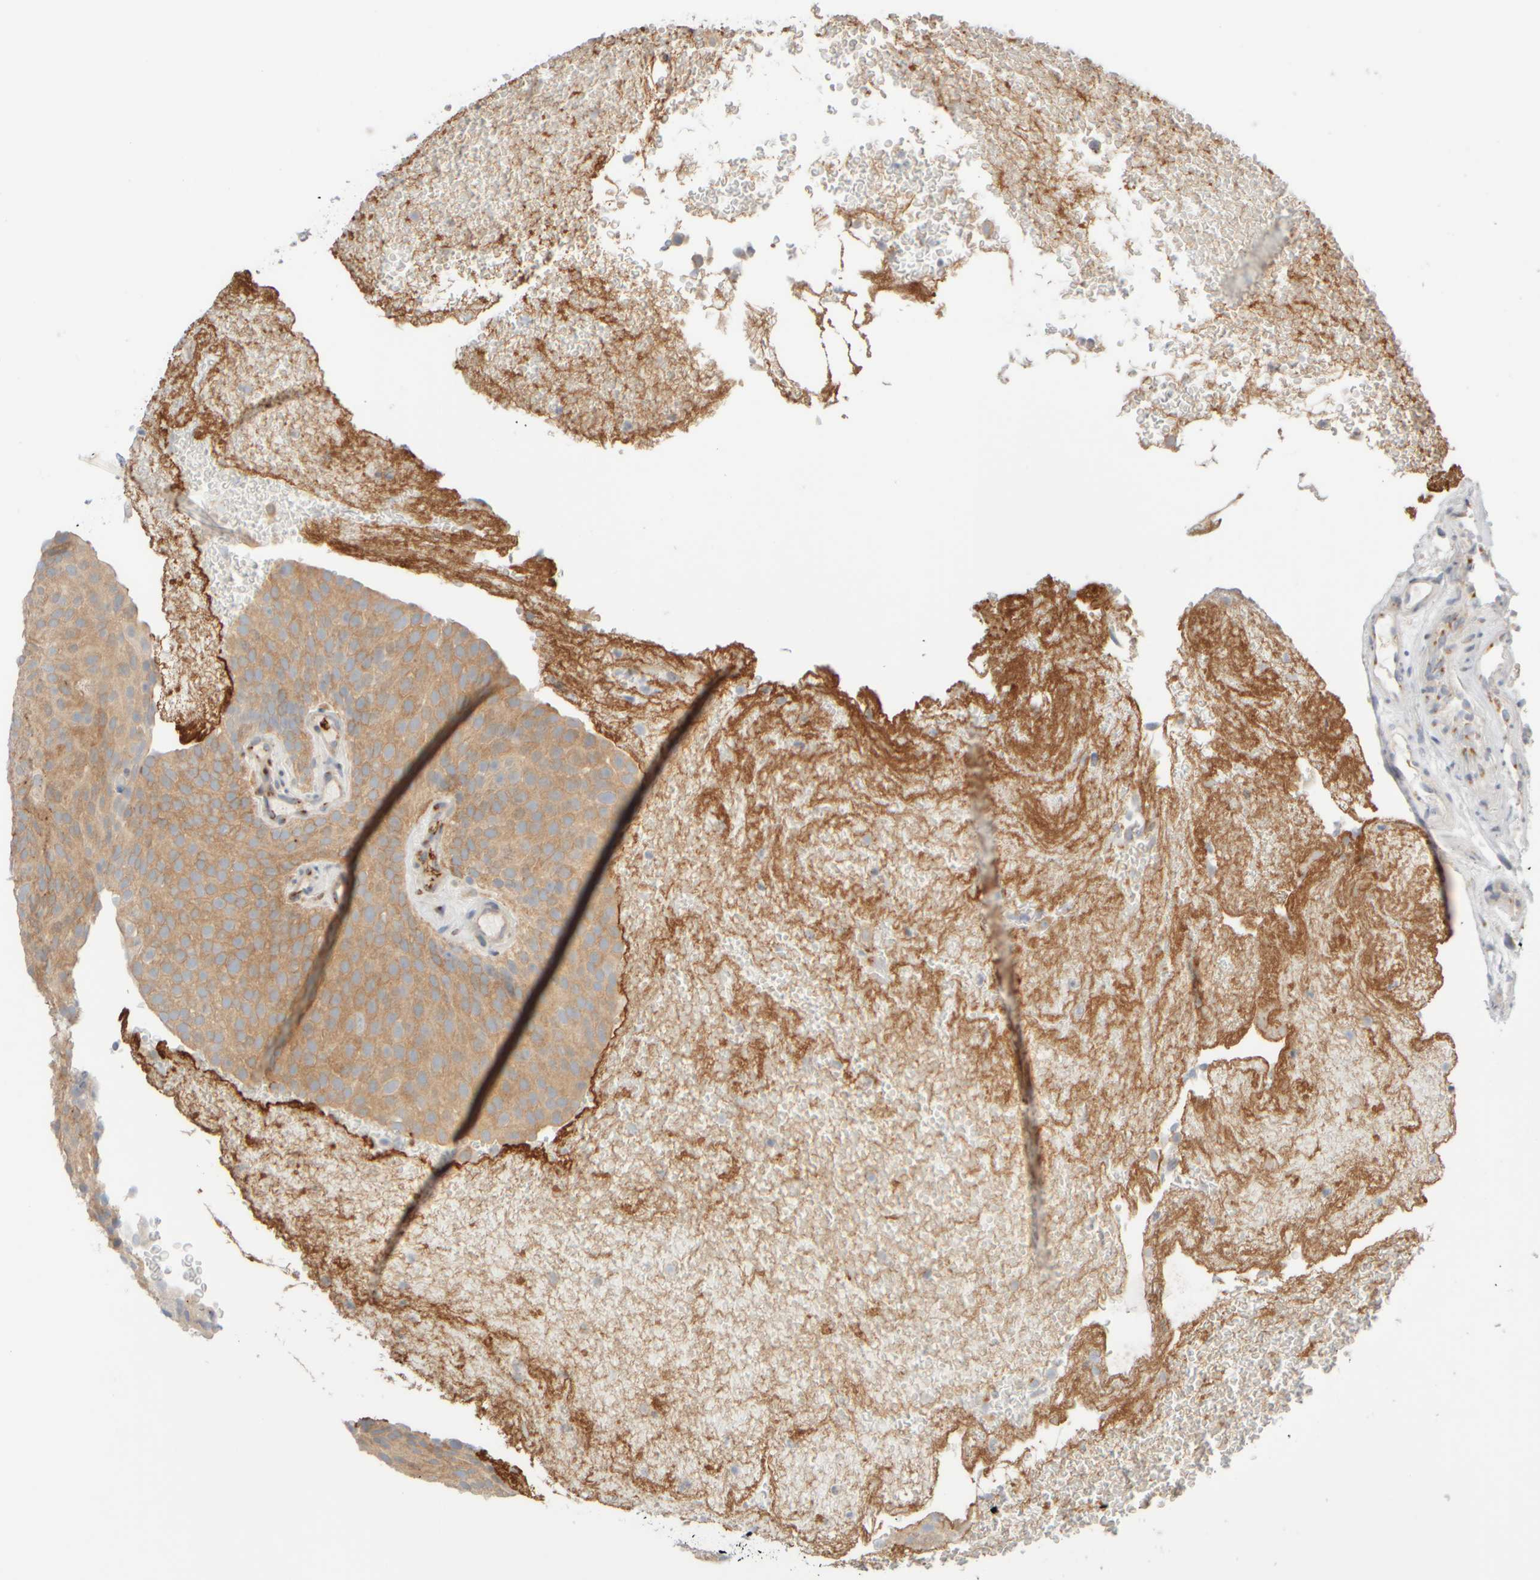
{"staining": {"intensity": "moderate", "quantity": ">75%", "location": "cytoplasmic/membranous"}, "tissue": "urothelial cancer", "cell_type": "Tumor cells", "image_type": "cancer", "snomed": [{"axis": "morphology", "description": "Urothelial carcinoma, Low grade"}, {"axis": "topography", "description": "Urinary bladder"}], "caption": "High-power microscopy captured an immunohistochemistry (IHC) histopathology image of low-grade urothelial carcinoma, revealing moderate cytoplasmic/membranous staining in about >75% of tumor cells.", "gene": "GOPC", "patient": {"sex": "male", "age": 78}}